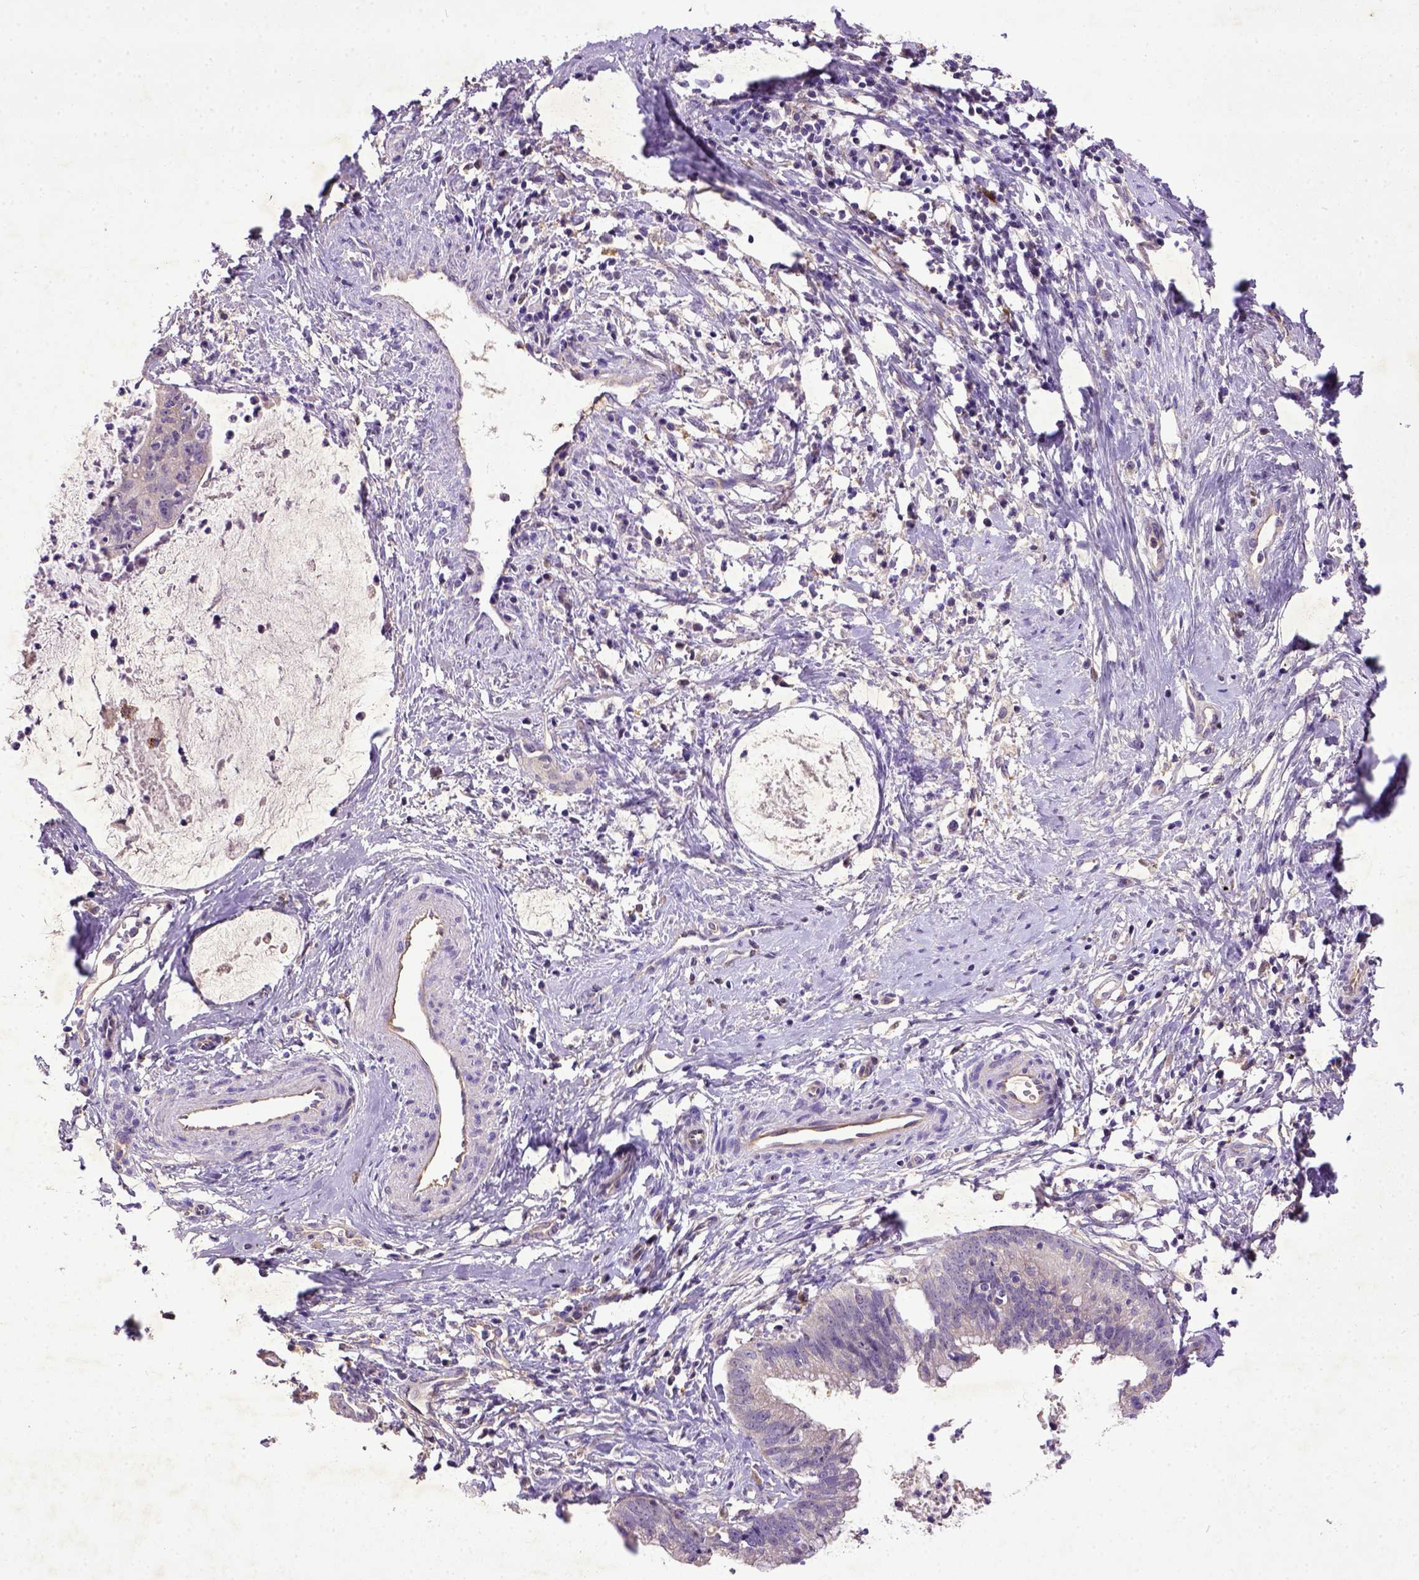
{"staining": {"intensity": "negative", "quantity": "none", "location": "none"}, "tissue": "cervical cancer", "cell_type": "Tumor cells", "image_type": "cancer", "snomed": [{"axis": "morphology", "description": "Normal tissue, NOS"}, {"axis": "morphology", "description": "Adenocarcinoma, NOS"}, {"axis": "topography", "description": "Cervix"}], "caption": "DAB (3,3'-diaminobenzidine) immunohistochemical staining of cervical cancer (adenocarcinoma) reveals no significant expression in tumor cells.", "gene": "DEPDC1B", "patient": {"sex": "female", "age": 38}}